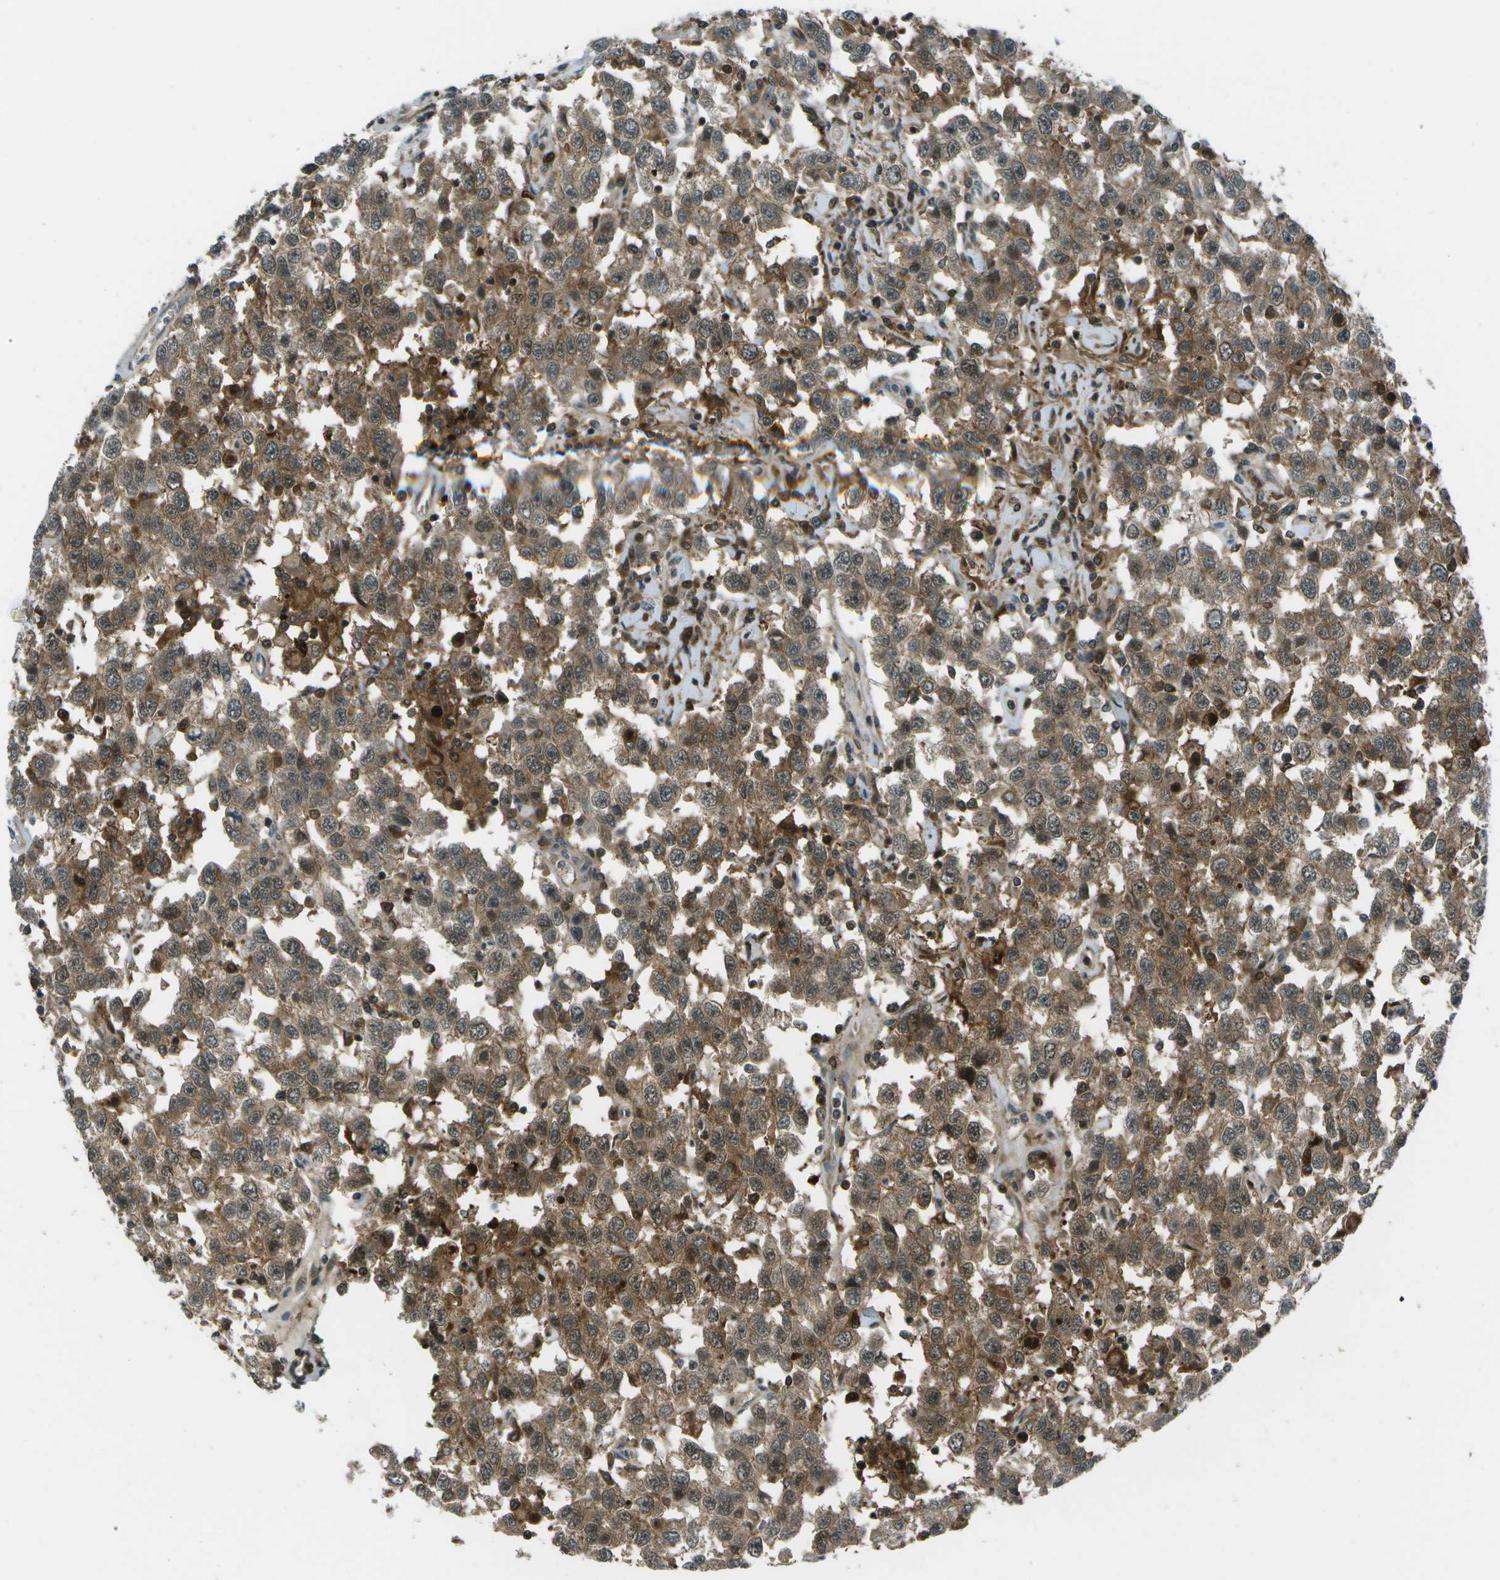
{"staining": {"intensity": "moderate", "quantity": ">75%", "location": "cytoplasmic/membranous"}, "tissue": "testis cancer", "cell_type": "Tumor cells", "image_type": "cancer", "snomed": [{"axis": "morphology", "description": "Seminoma, NOS"}, {"axis": "topography", "description": "Testis"}], "caption": "Immunohistochemical staining of testis cancer (seminoma) demonstrates medium levels of moderate cytoplasmic/membranous positivity in about >75% of tumor cells.", "gene": "TMEM19", "patient": {"sex": "male", "age": 41}}